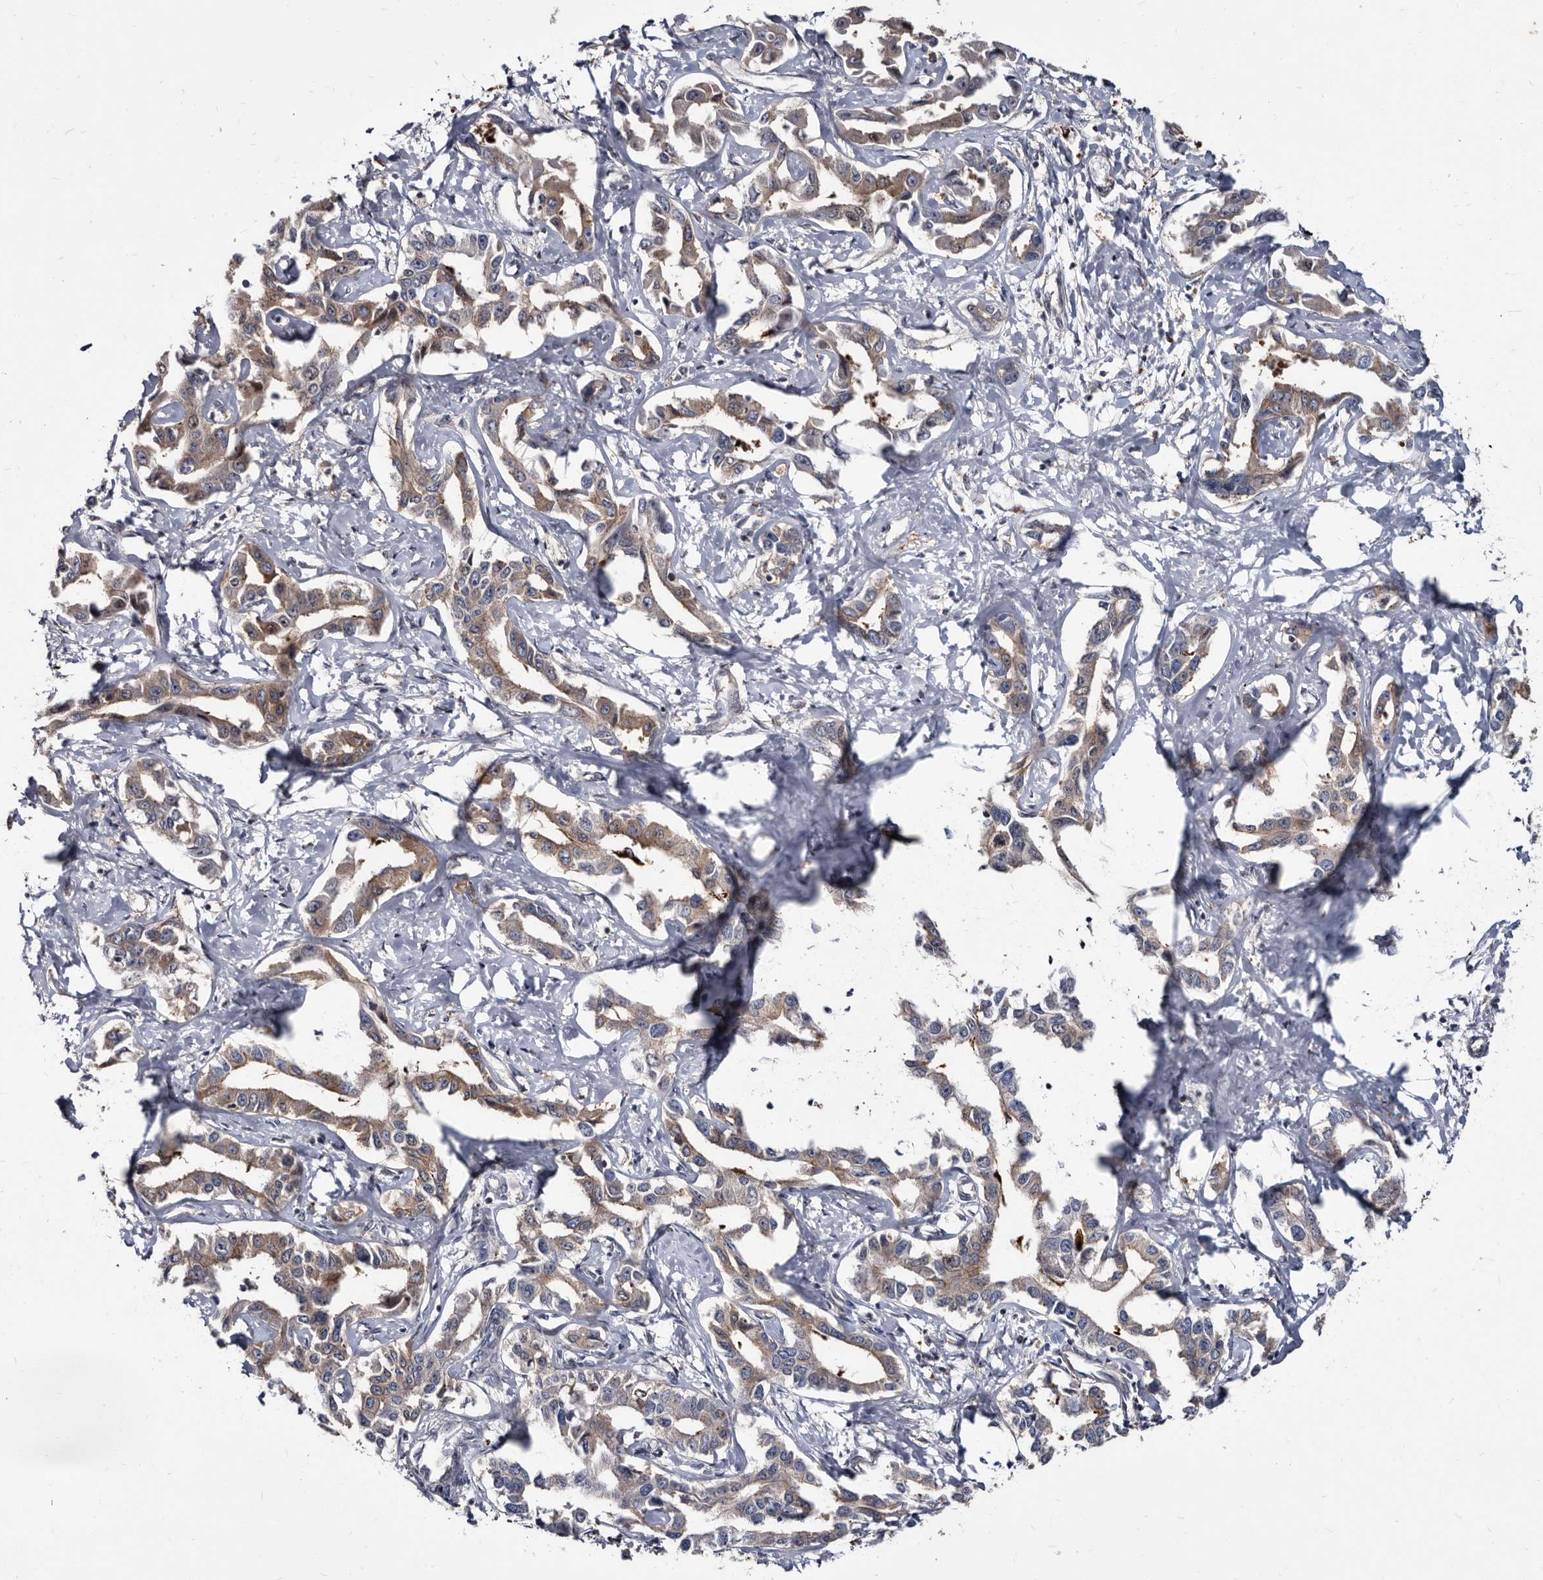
{"staining": {"intensity": "weak", "quantity": ">75%", "location": "cytoplasmic/membranous"}, "tissue": "liver cancer", "cell_type": "Tumor cells", "image_type": "cancer", "snomed": [{"axis": "morphology", "description": "Cholangiocarcinoma"}, {"axis": "topography", "description": "Liver"}], "caption": "Liver cancer (cholangiocarcinoma) stained for a protein (brown) exhibits weak cytoplasmic/membranous positive positivity in approximately >75% of tumor cells.", "gene": "ABCF2", "patient": {"sex": "male", "age": 59}}